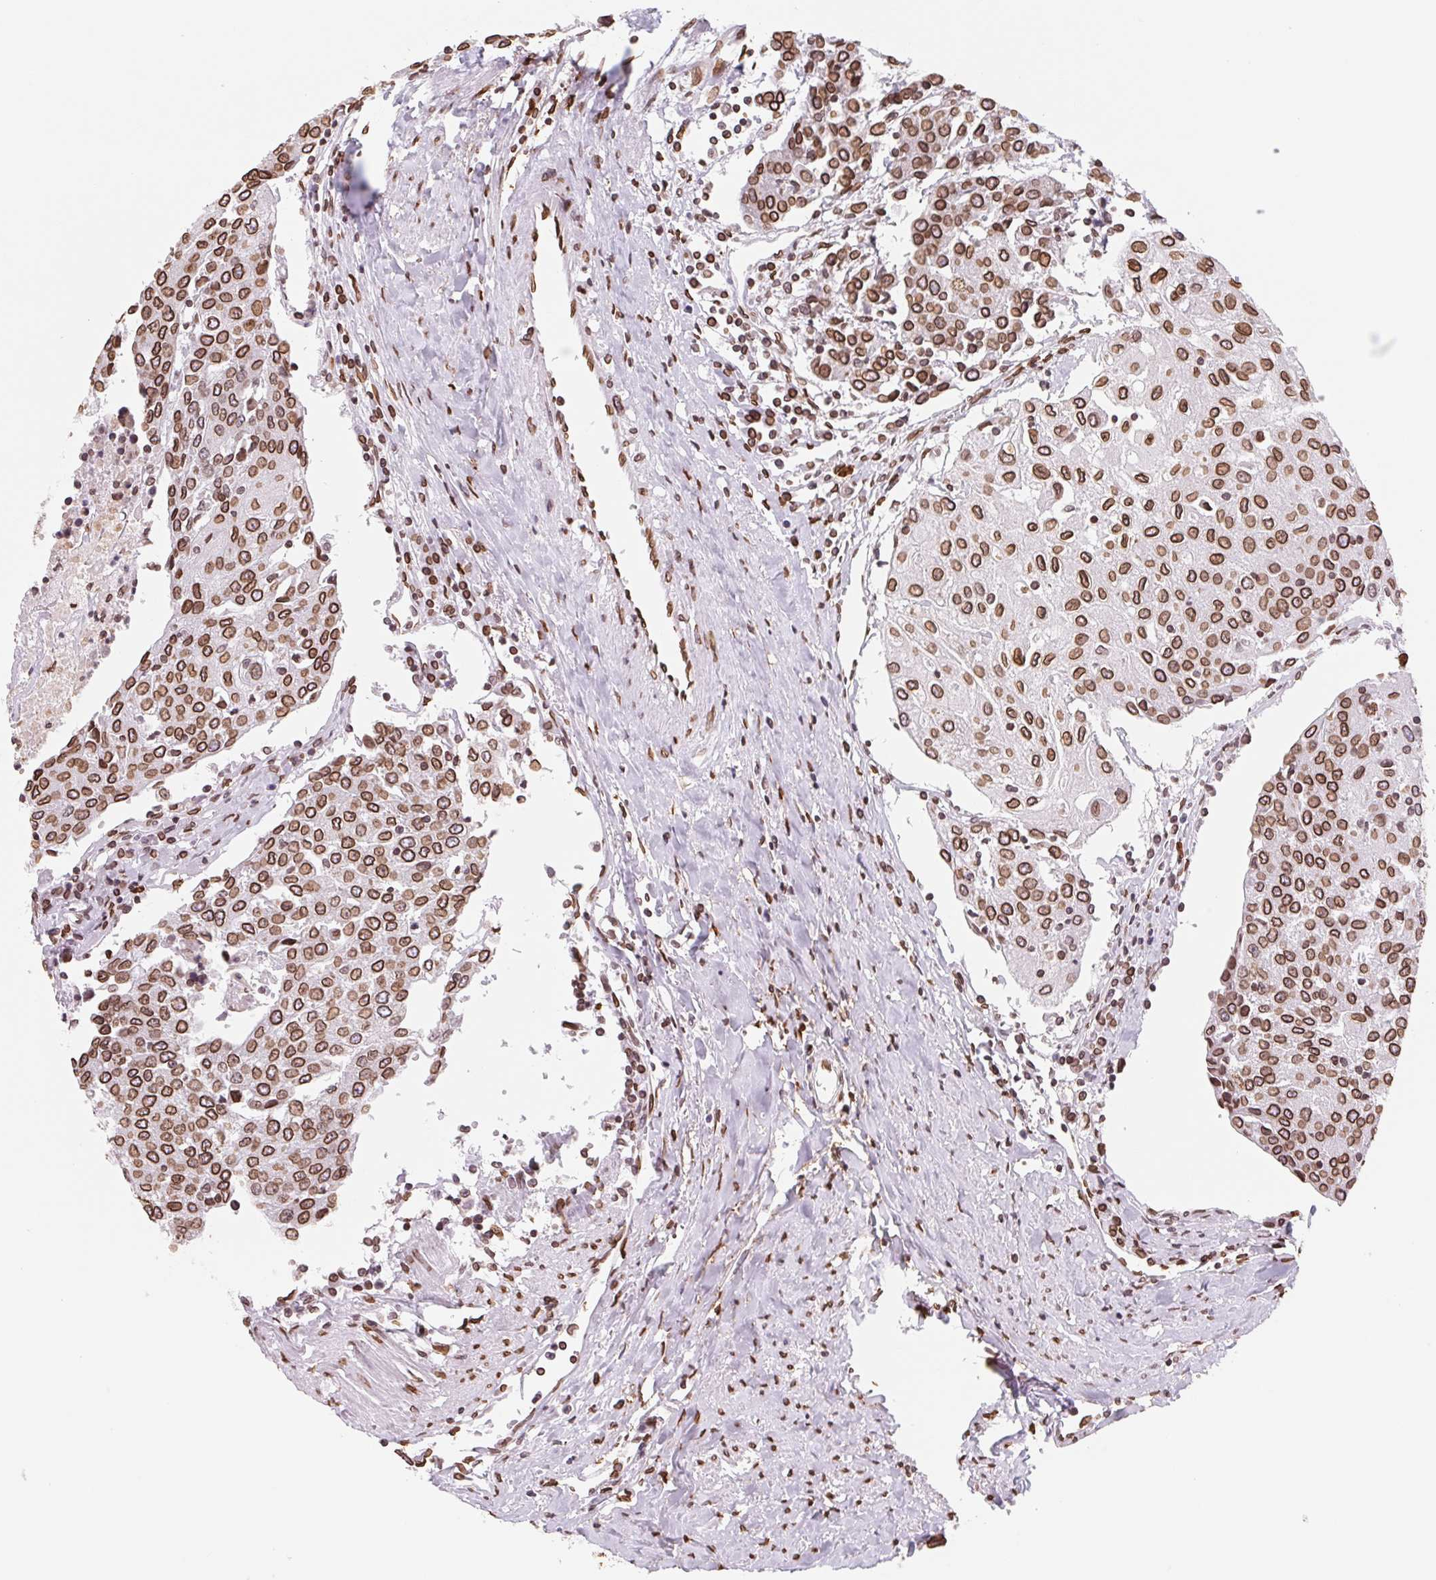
{"staining": {"intensity": "strong", "quantity": ">75%", "location": "cytoplasmic/membranous,nuclear"}, "tissue": "urothelial cancer", "cell_type": "Tumor cells", "image_type": "cancer", "snomed": [{"axis": "morphology", "description": "Urothelial carcinoma, High grade"}, {"axis": "topography", "description": "Urinary bladder"}], "caption": "About >75% of tumor cells in high-grade urothelial carcinoma reveal strong cytoplasmic/membranous and nuclear protein staining as visualized by brown immunohistochemical staining.", "gene": "LMNB2", "patient": {"sex": "female", "age": 85}}